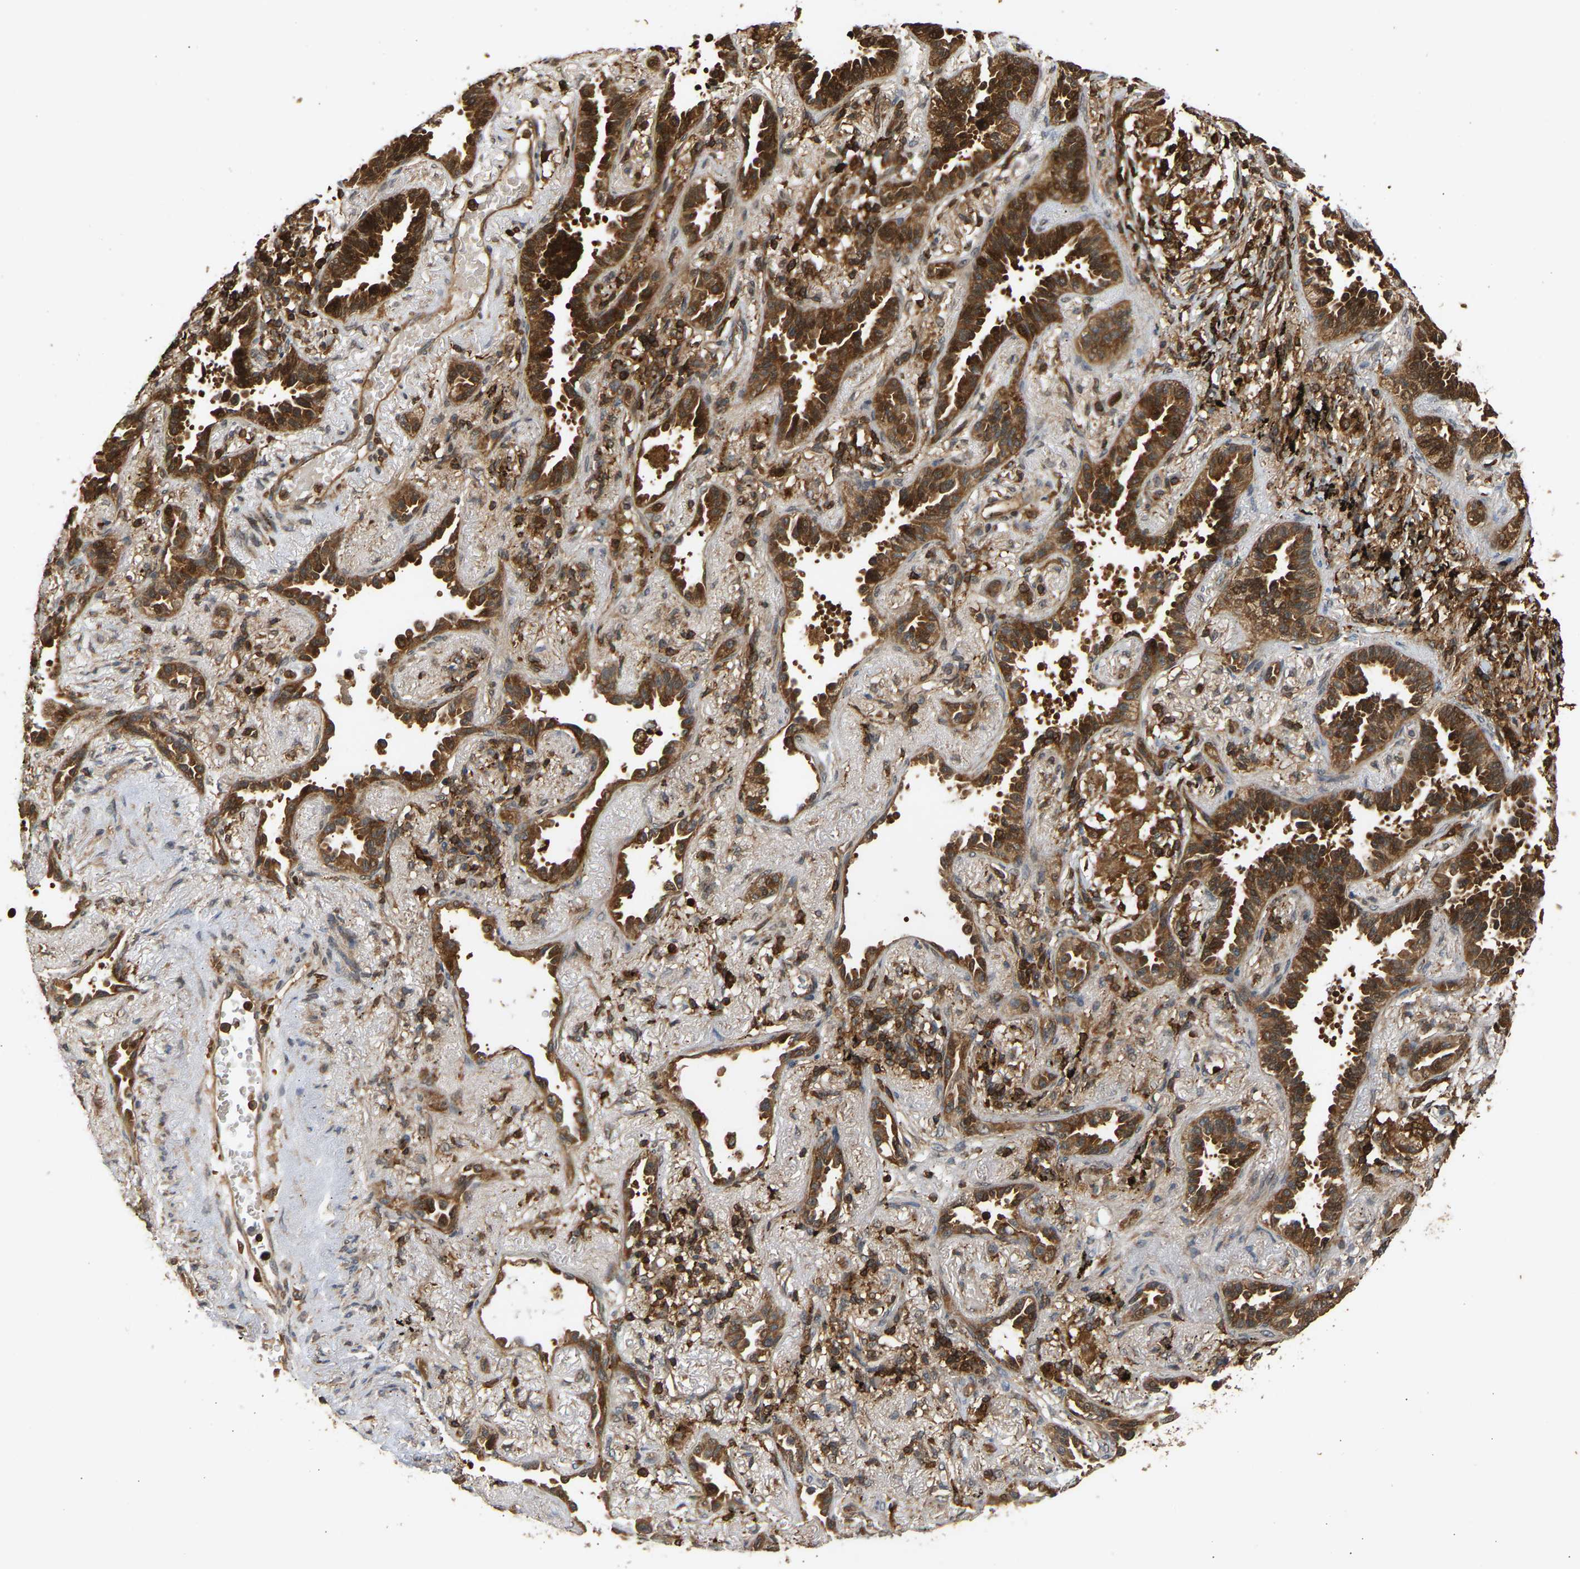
{"staining": {"intensity": "strong", "quantity": ">75%", "location": "cytoplasmic/membranous,nuclear"}, "tissue": "lung cancer", "cell_type": "Tumor cells", "image_type": "cancer", "snomed": [{"axis": "morphology", "description": "Adenocarcinoma, NOS"}, {"axis": "topography", "description": "Lung"}], "caption": "A histopathology image showing strong cytoplasmic/membranous and nuclear staining in approximately >75% of tumor cells in lung adenocarcinoma, as visualized by brown immunohistochemical staining.", "gene": "GOPC", "patient": {"sex": "male", "age": 59}}